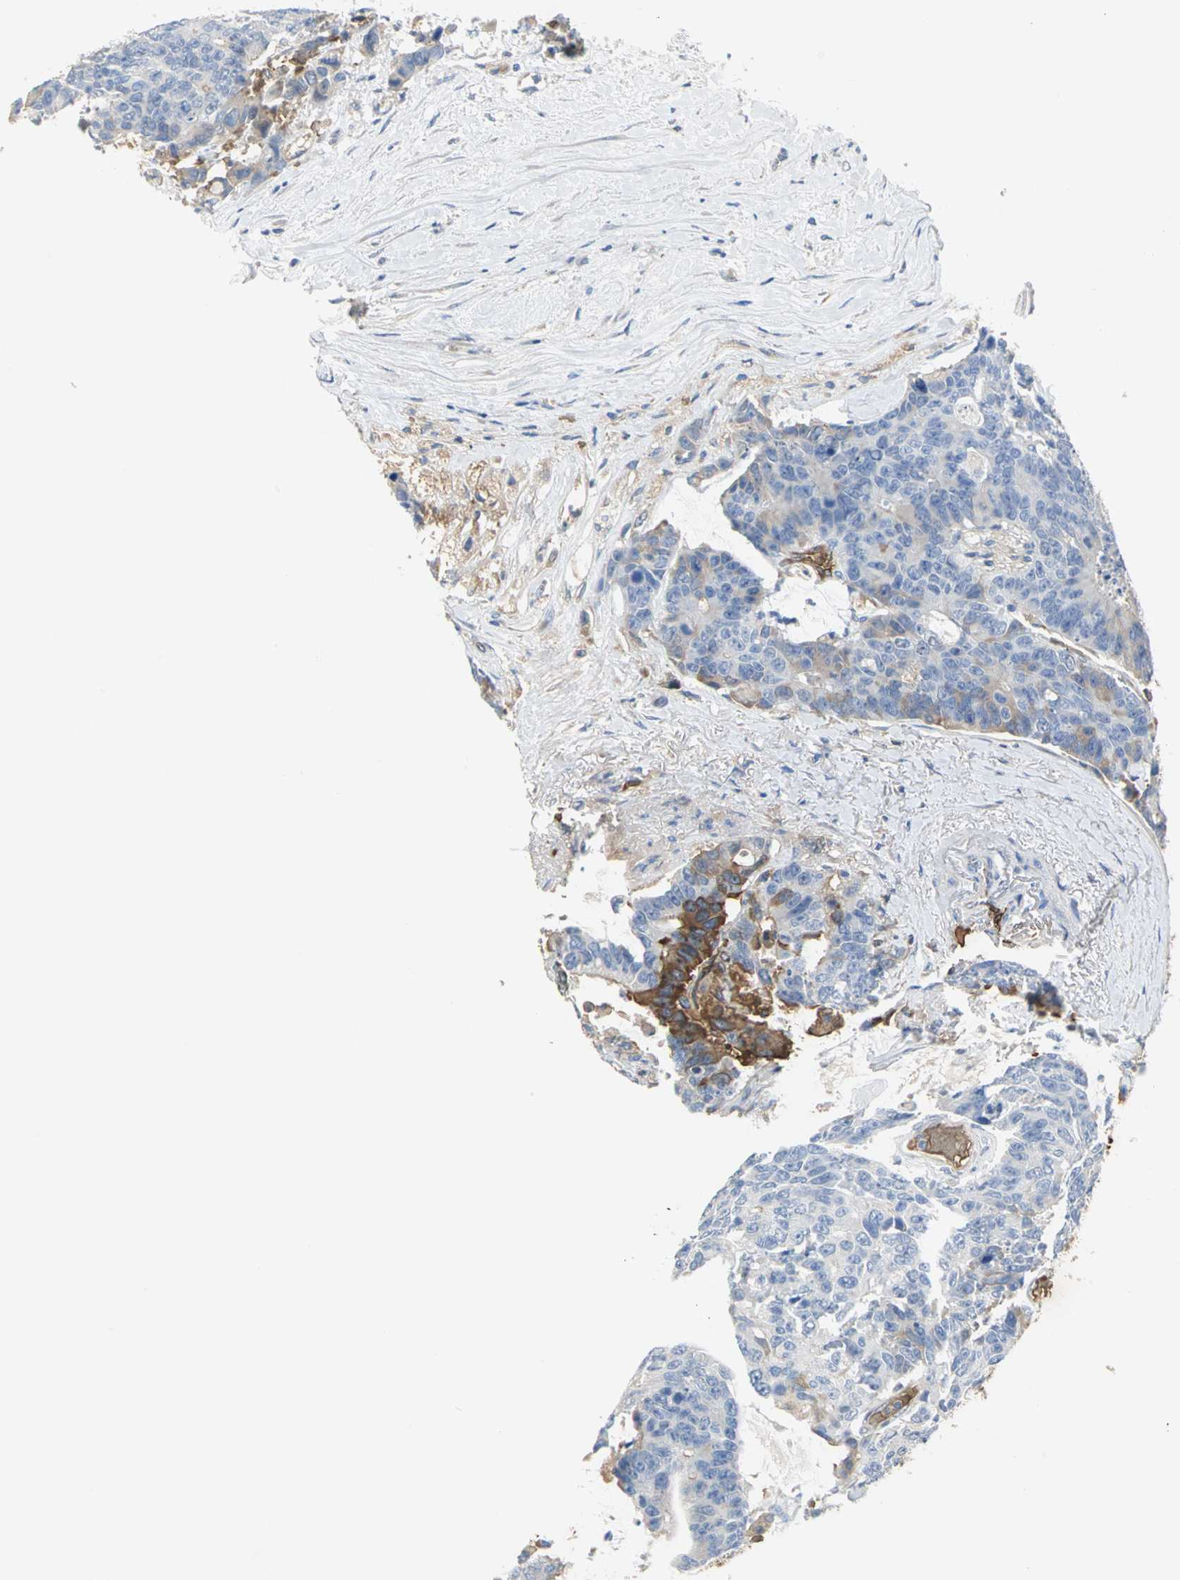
{"staining": {"intensity": "moderate", "quantity": "<25%", "location": "cytoplasmic/membranous"}, "tissue": "colorectal cancer", "cell_type": "Tumor cells", "image_type": "cancer", "snomed": [{"axis": "morphology", "description": "Adenocarcinoma, NOS"}, {"axis": "topography", "description": "Colon"}], "caption": "This is an image of IHC staining of adenocarcinoma (colorectal), which shows moderate expression in the cytoplasmic/membranous of tumor cells.", "gene": "TREM1", "patient": {"sex": "female", "age": 86}}